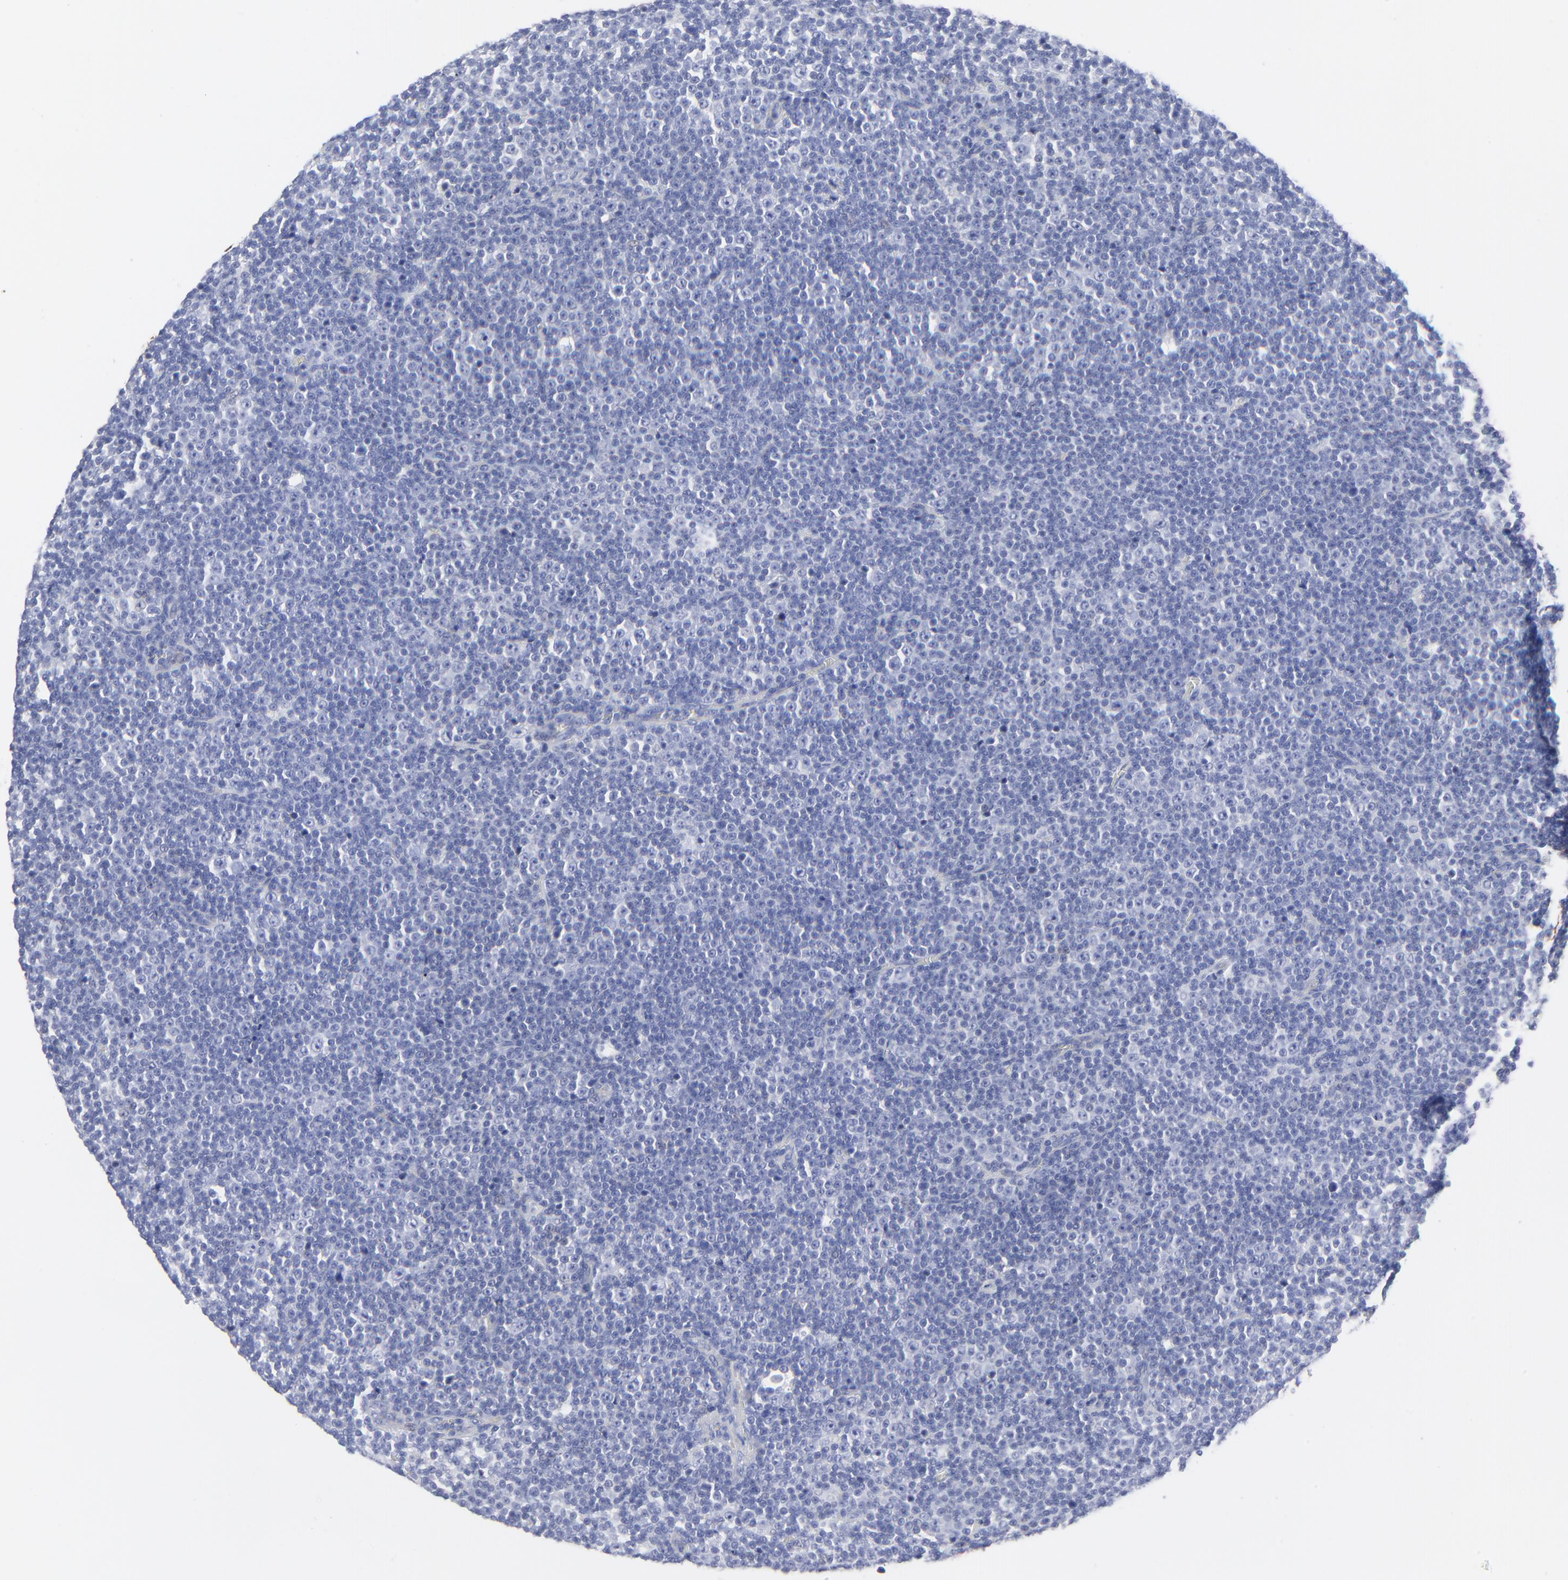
{"staining": {"intensity": "negative", "quantity": "none", "location": "none"}, "tissue": "lymphoma", "cell_type": "Tumor cells", "image_type": "cancer", "snomed": [{"axis": "morphology", "description": "Malignant lymphoma, non-Hodgkin's type, Low grade"}, {"axis": "topography", "description": "Lymph node"}], "caption": "Lymphoma was stained to show a protein in brown. There is no significant expression in tumor cells.", "gene": "PSD3", "patient": {"sex": "female", "age": 67}}